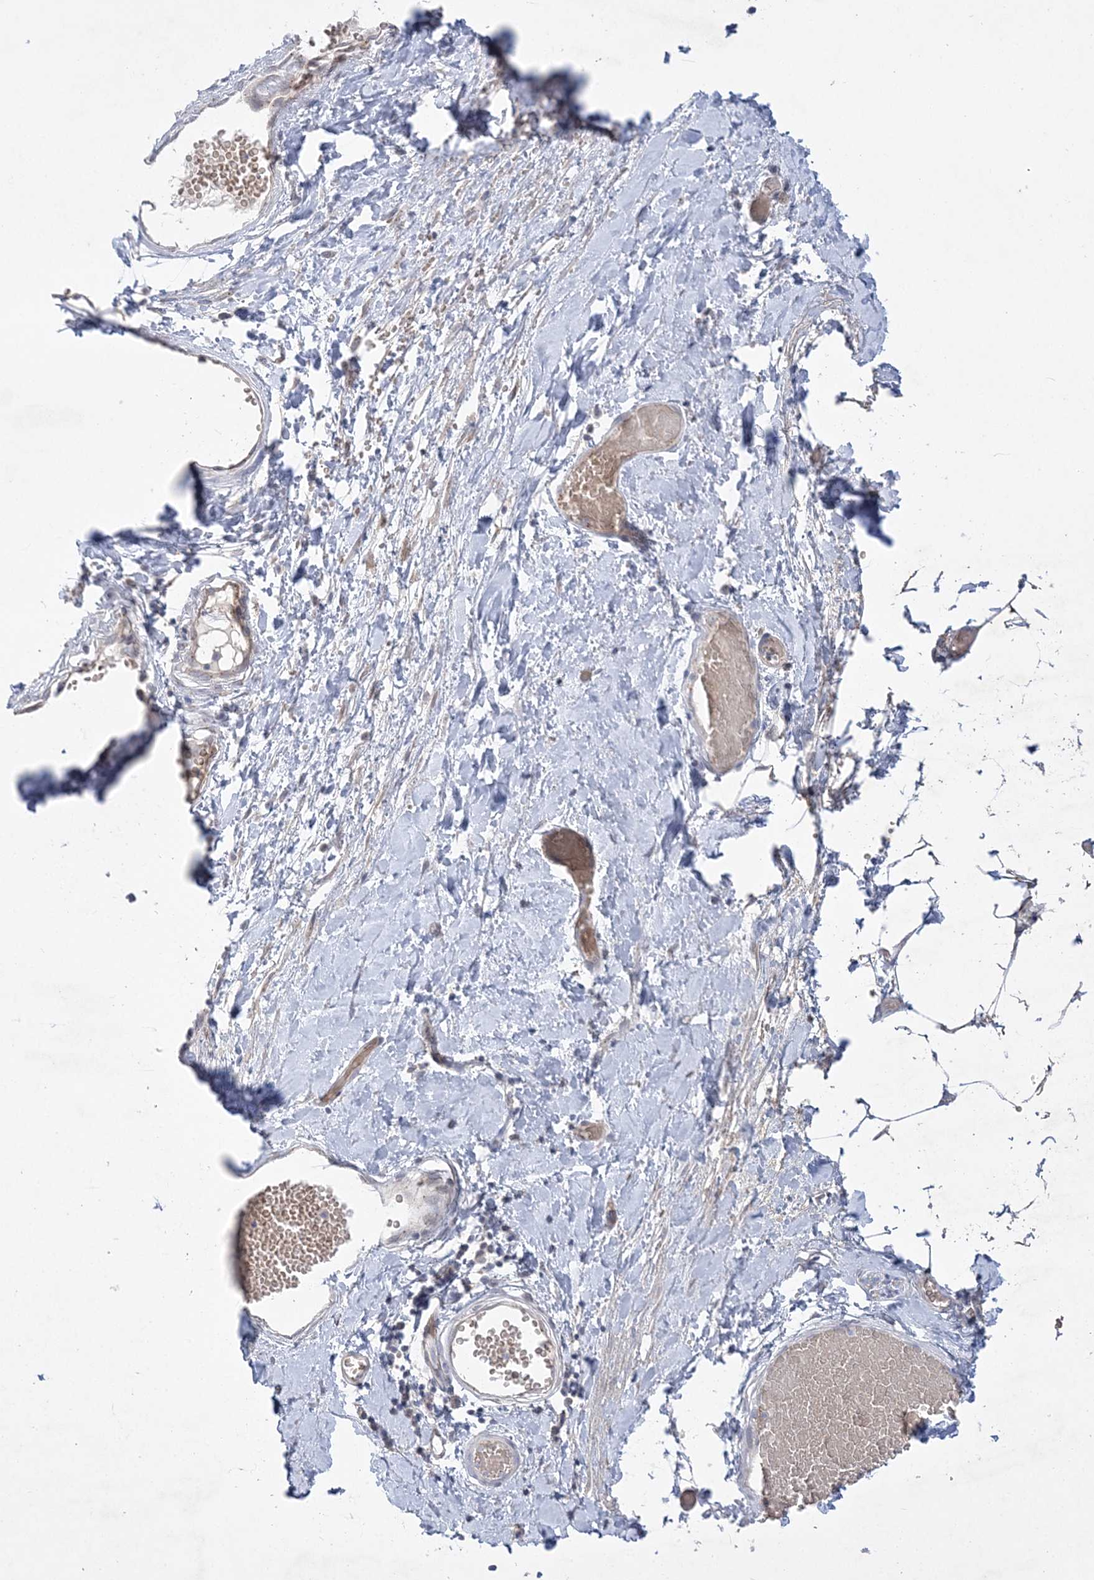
{"staining": {"intensity": "negative", "quantity": "none", "location": "none"}, "tissue": "smooth muscle", "cell_type": "Smooth muscle cells", "image_type": "normal", "snomed": [{"axis": "morphology", "description": "Normal tissue, NOS"}, {"axis": "morphology", "description": "Adenocarcinoma, NOS"}, {"axis": "topography", "description": "Colon"}, {"axis": "topography", "description": "Peripheral nerve tissue"}], "caption": "A photomicrograph of human smooth muscle is negative for staining in smooth muscle cells. The staining is performed using DAB (3,3'-diaminobenzidine) brown chromogen with nuclei counter-stained in using hematoxylin.", "gene": "ADAMTS12", "patient": {"sex": "male", "age": 14}}